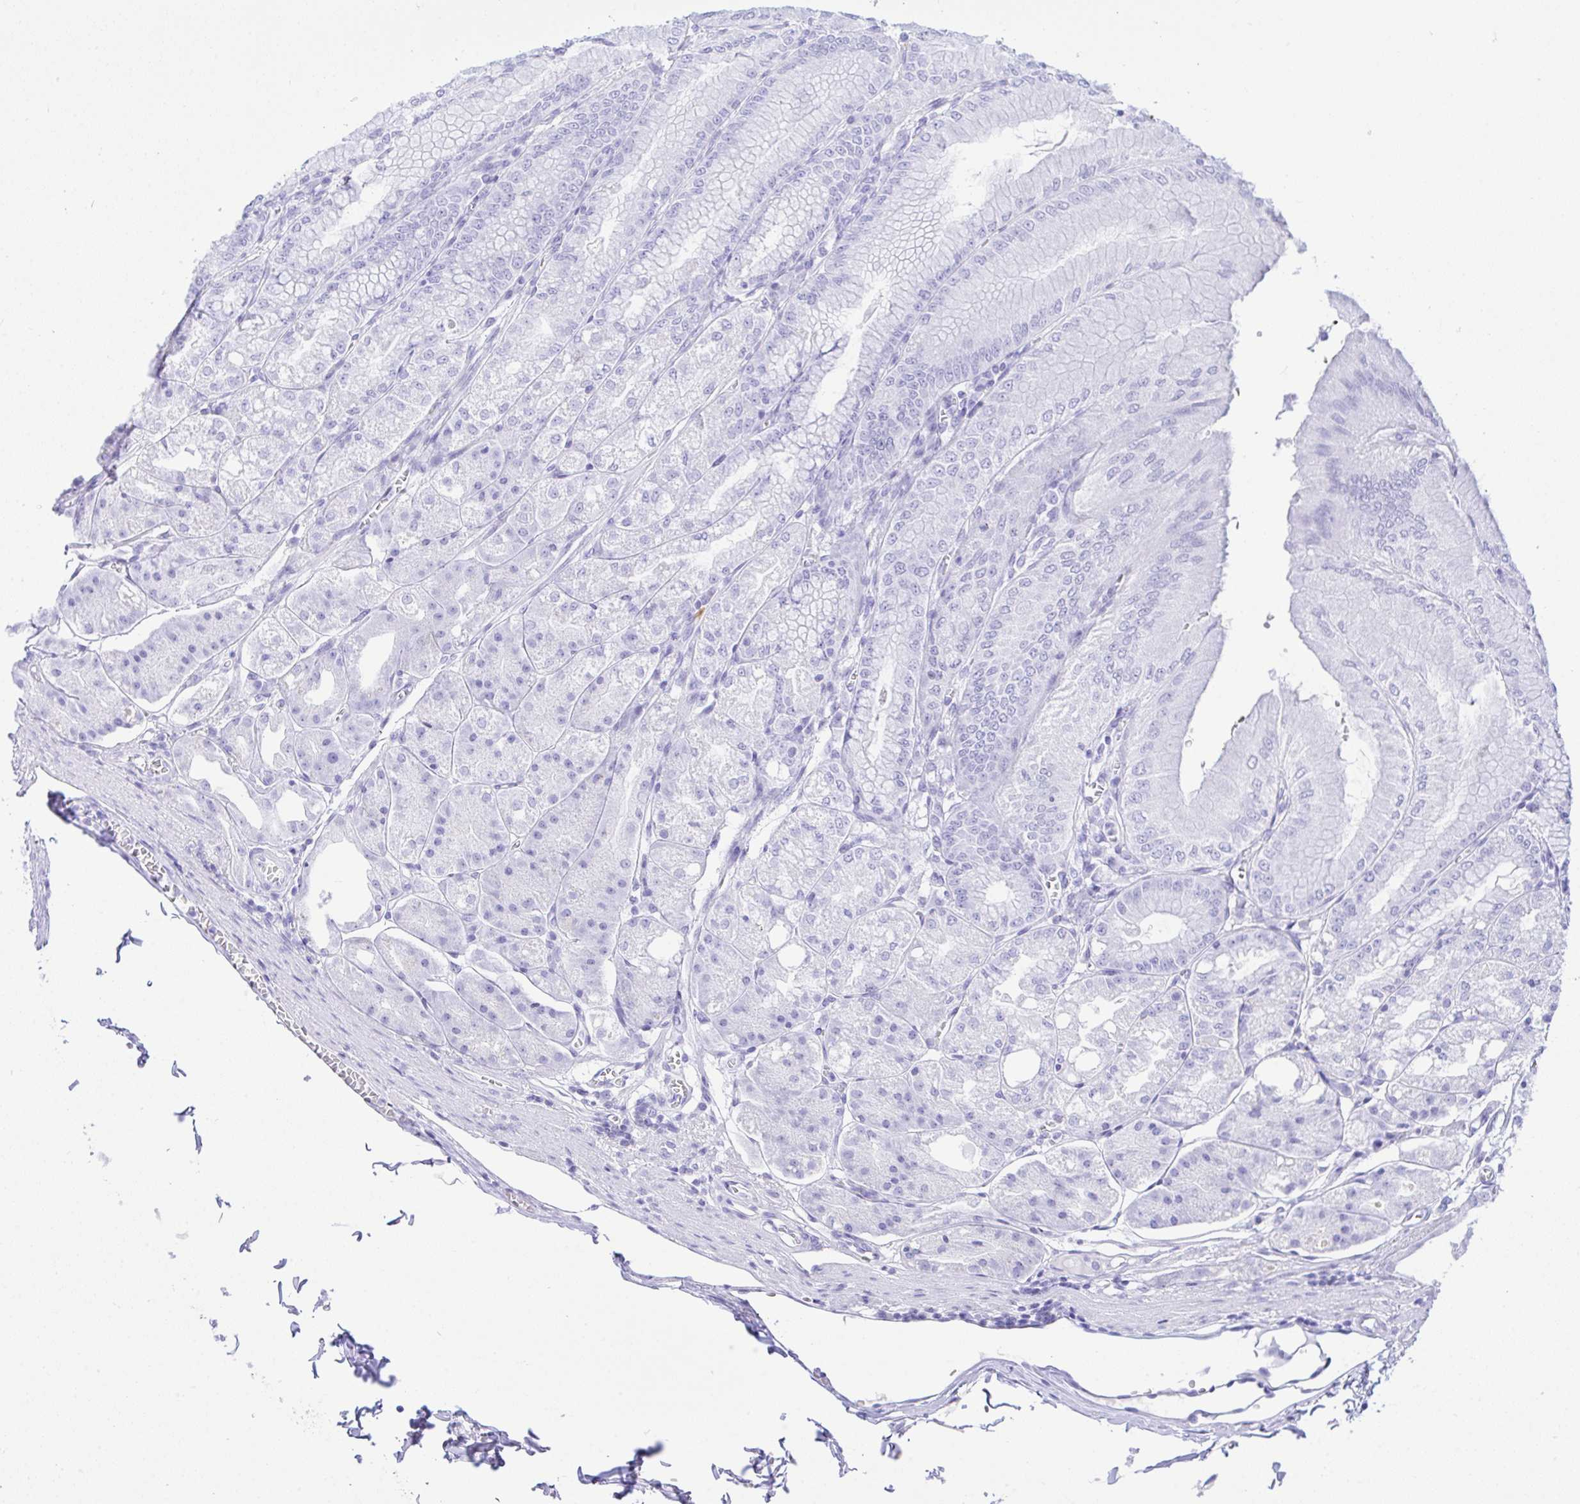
{"staining": {"intensity": "negative", "quantity": "none", "location": "none"}, "tissue": "stomach", "cell_type": "Glandular cells", "image_type": "normal", "snomed": [{"axis": "morphology", "description": "Normal tissue, NOS"}, {"axis": "topography", "description": "Stomach, lower"}], "caption": "This is a image of IHC staining of unremarkable stomach, which shows no expression in glandular cells.", "gene": "SELENOV", "patient": {"sex": "male", "age": 71}}